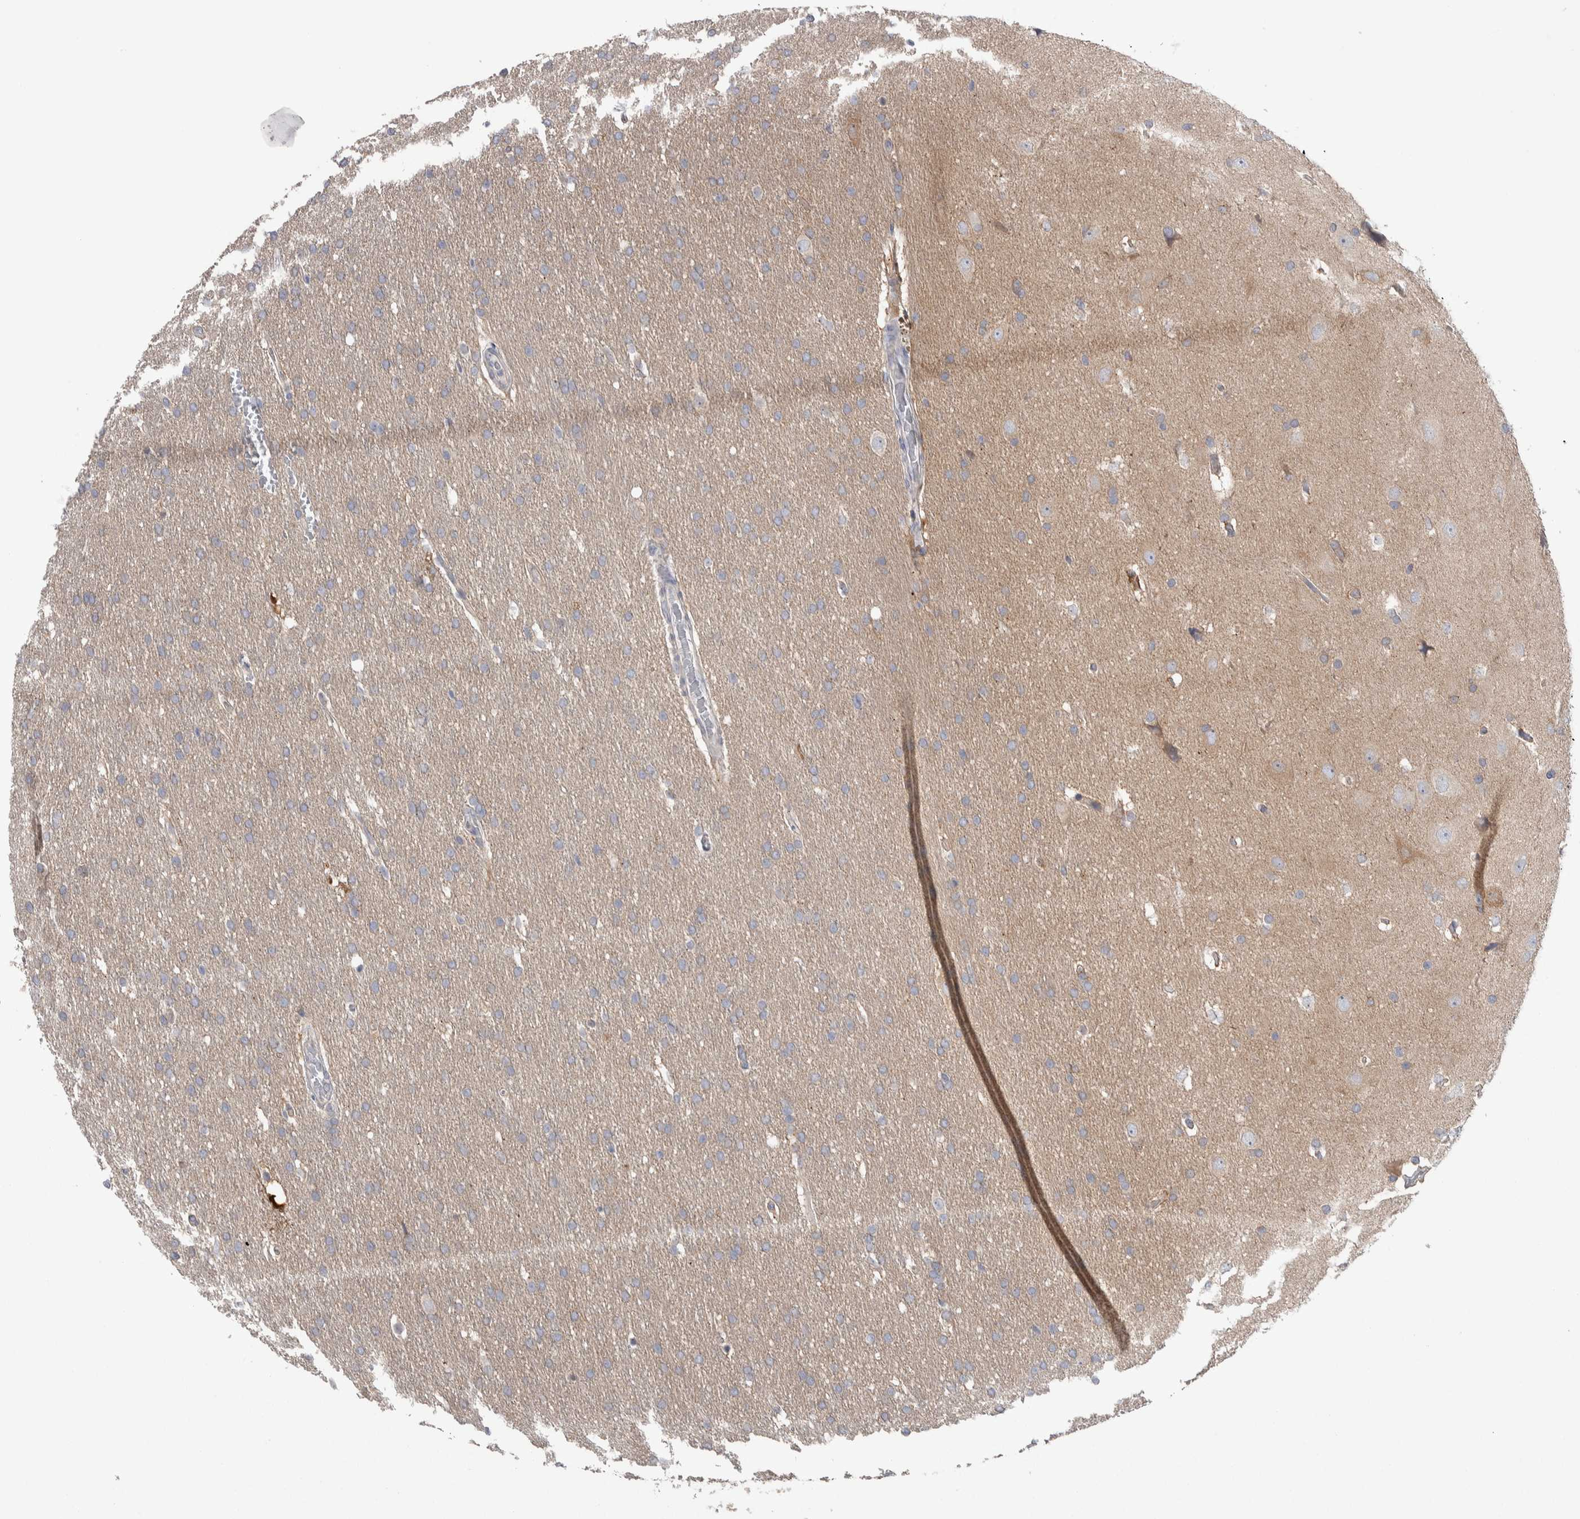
{"staining": {"intensity": "weak", "quantity": ">75%", "location": "cytoplasmic/membranous"}, "tissue": "glioma", "cell_type": "Tumor cells", "image_type": "cancer", "snomed": [{"axis": "morphology", "description": "Glioma, malignant, Low grade"}, {"axis": "topography", "description": "Brain"}], "caption": "About >75% of tumor cells in malignant low-grade glioma exhibit weak cytoplasmic/membranous protein positivity as visualized by brown immunohistochemical staining.", "gene": "GPHN", "patient": {"sex": "female", "age": 37}}